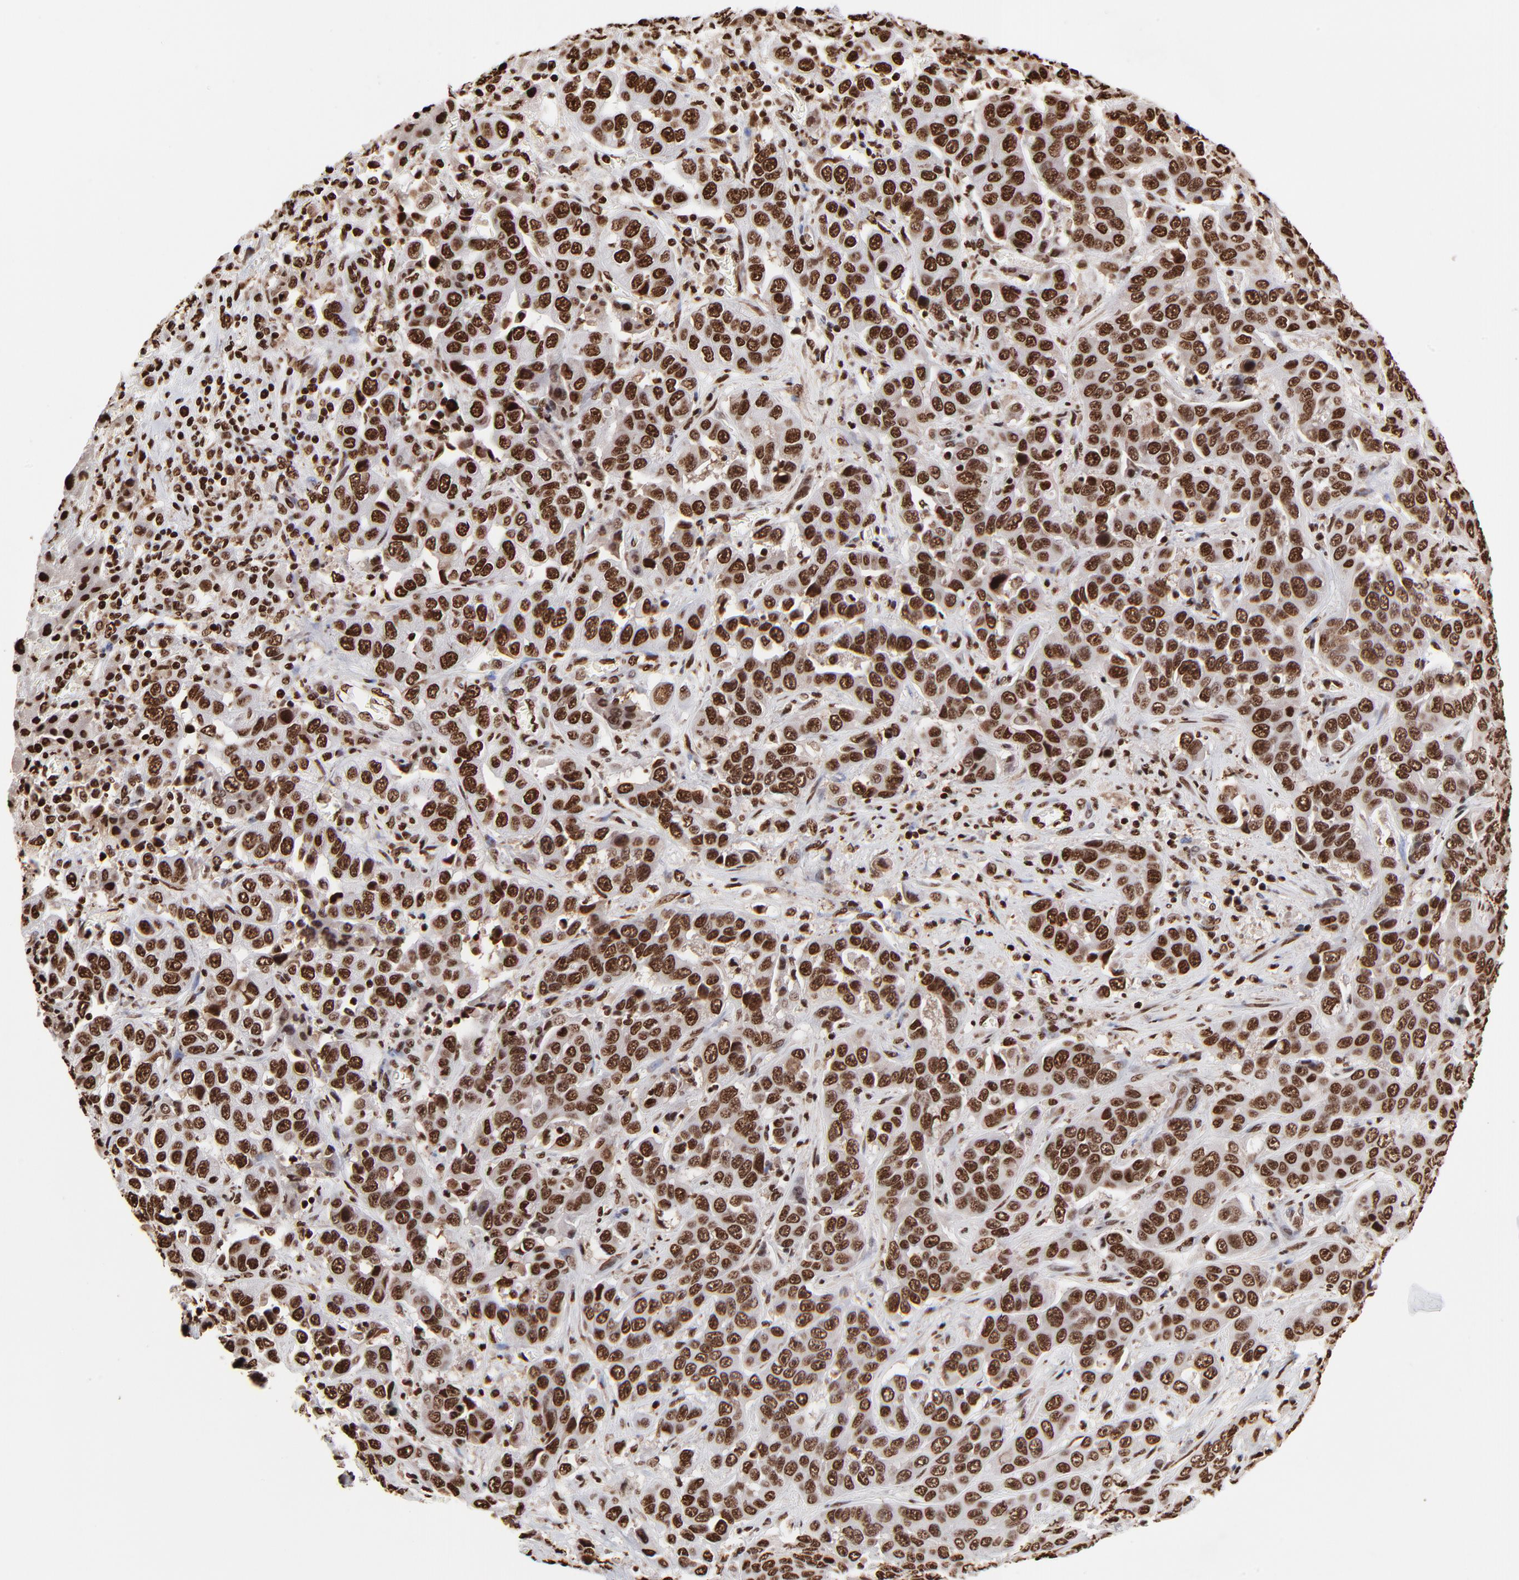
{"staining": {"intensity": "strong", "quantity": ">75%", "location": "nuclear"}, "tissue": "liver cancer", "cell_type": "Tumor cells", "image_type": "cancer", "snomed": [{"axis": "morphology", "description": "Cholangiocarcinoma"}, {"axis": "topography", "description": "Liver"}], "caption": "The immunohistochemical stain highlights strong nuclear staining in tumor cells of liver cancer (cholangiocarcinoma) tissue.", "gene": "ZNF544", "patient": {"sex": "female", "age": 52}}